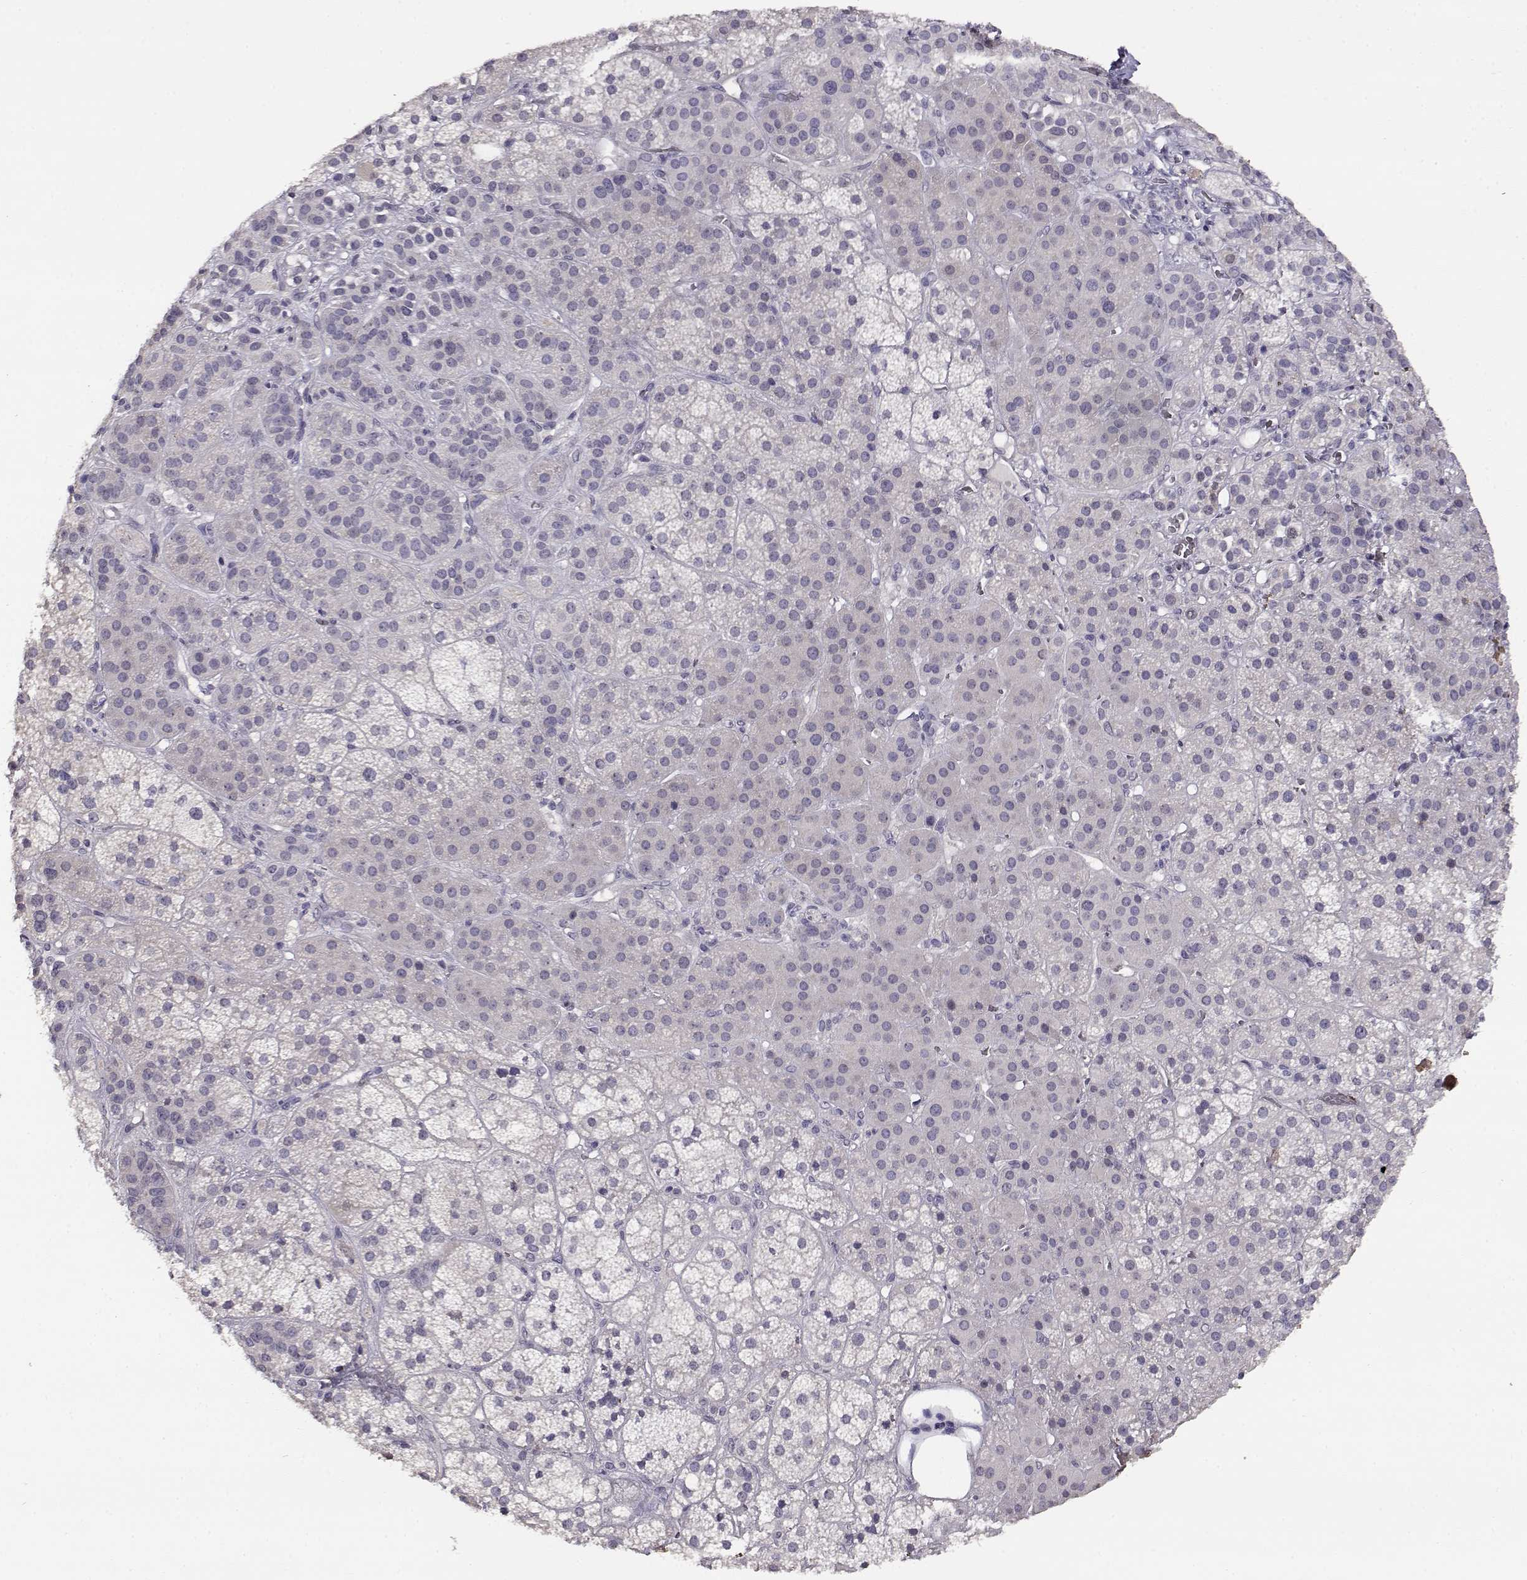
{"staining": {"intensity": "negative", "quantity": "none", "location": "none"}, "tissue": "adrenal gland", "cell_type": "Glandular cells", "image_type": "normal", "snomed": [{"axis": "morphology", "description": "Normal tissue, NOS"}, {"axis": "topography", "description": "Adrenal gland"}], "caption": "IHC of normal human adrenal gland exhibits no expression in glandular cells.", "gene": "RHOXF2", "patient": {"sex": "male", "age": 57}}